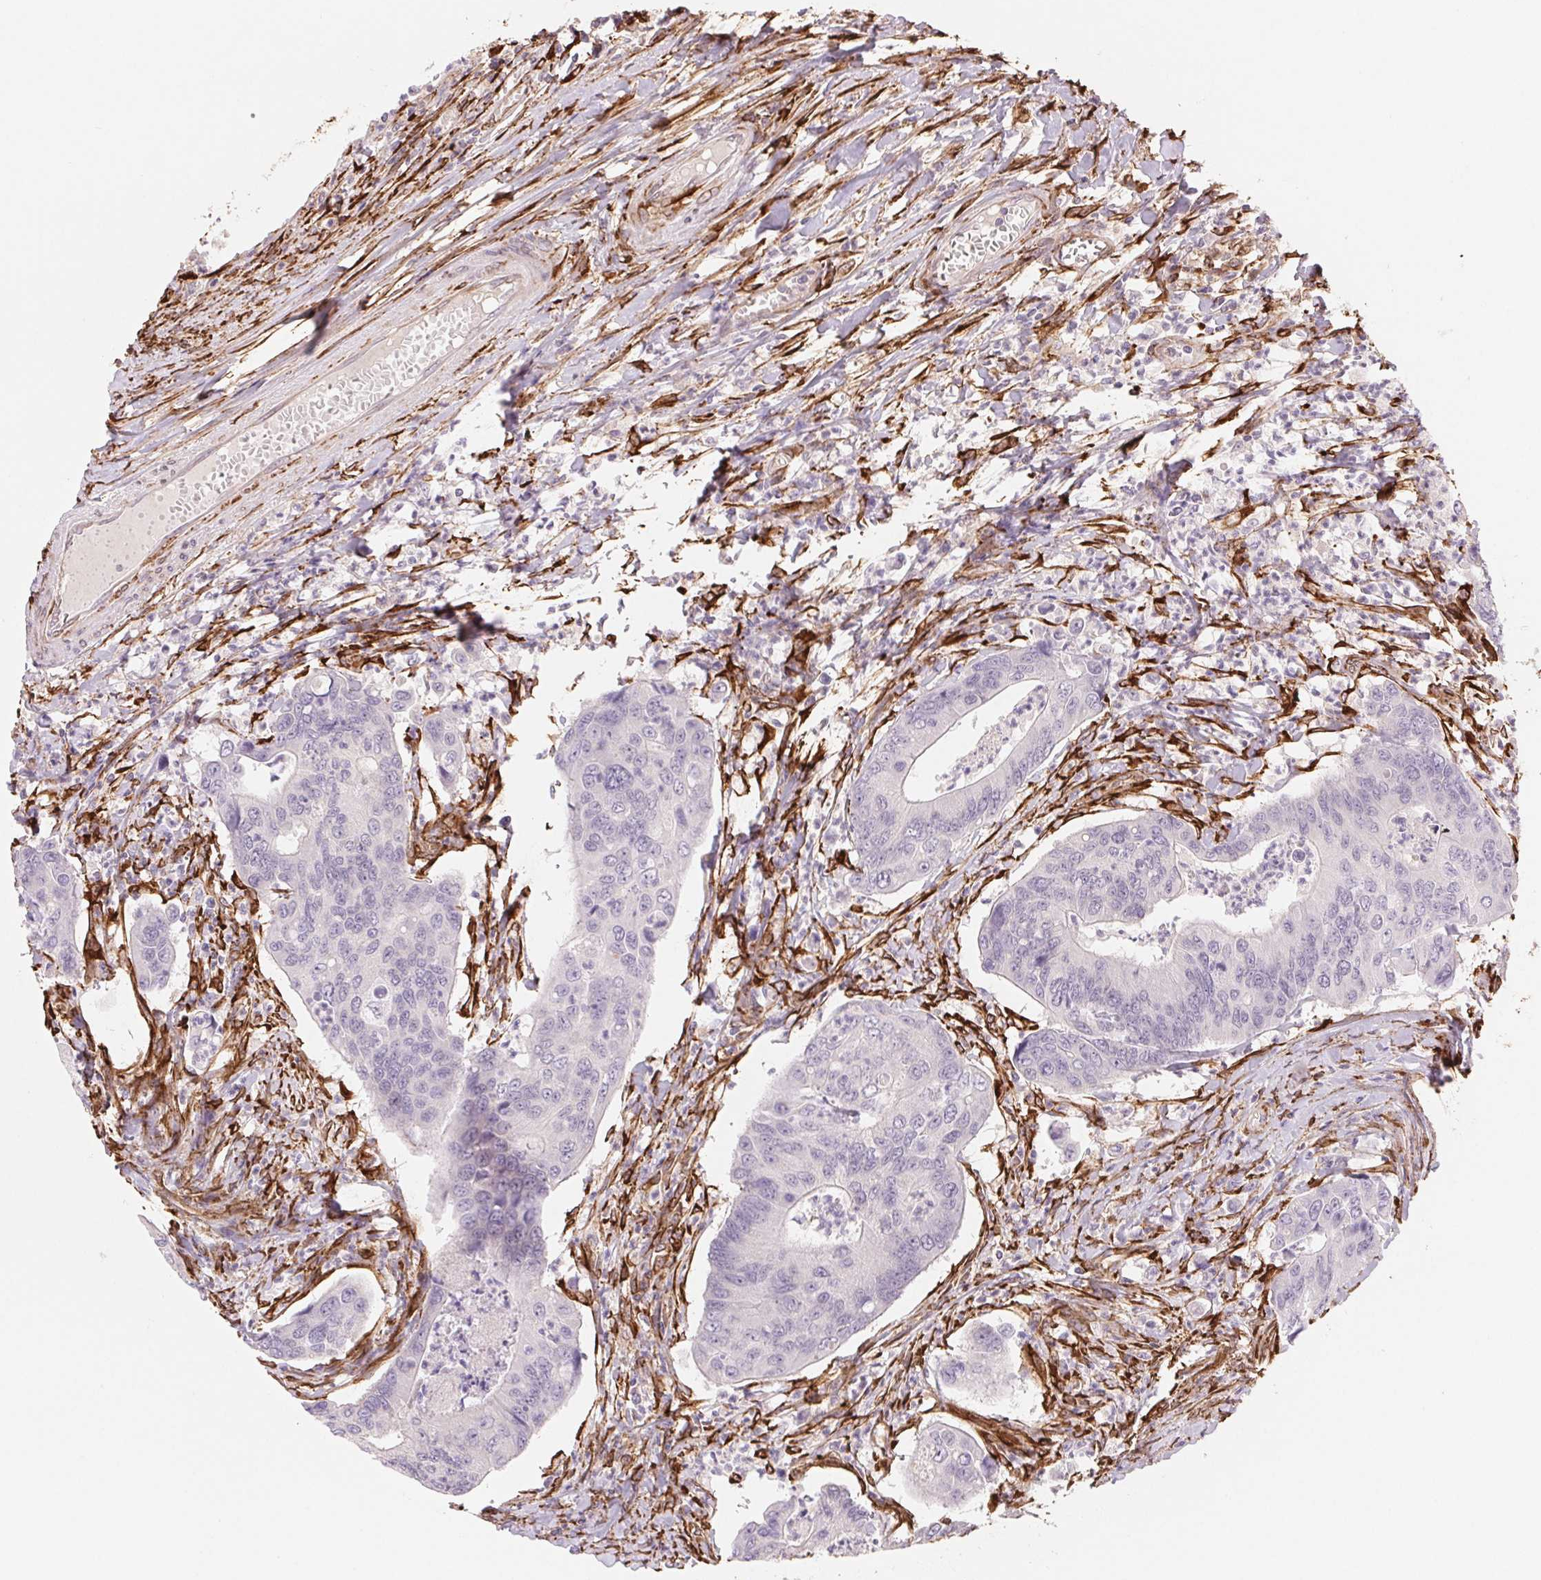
{"staining": {"intensity": "weak", "quantity": "<25%", "location": "cytoplasmic/membranous"}, "tissue": "colorectal cancer", "cell_type": "Tumor cells", "image_type": "cancer", "snomed": [{"axis": "morphology", "description": "Adenocarcinoma, NOS"}, {"axis": "topography", "description": "Colon"}], "caption": "Protein analysis of colorectal cancer exhibits no significant expression in tumor cells.", "gene": "FKBP10", "patient": {"sex": "female", "age": 67}}